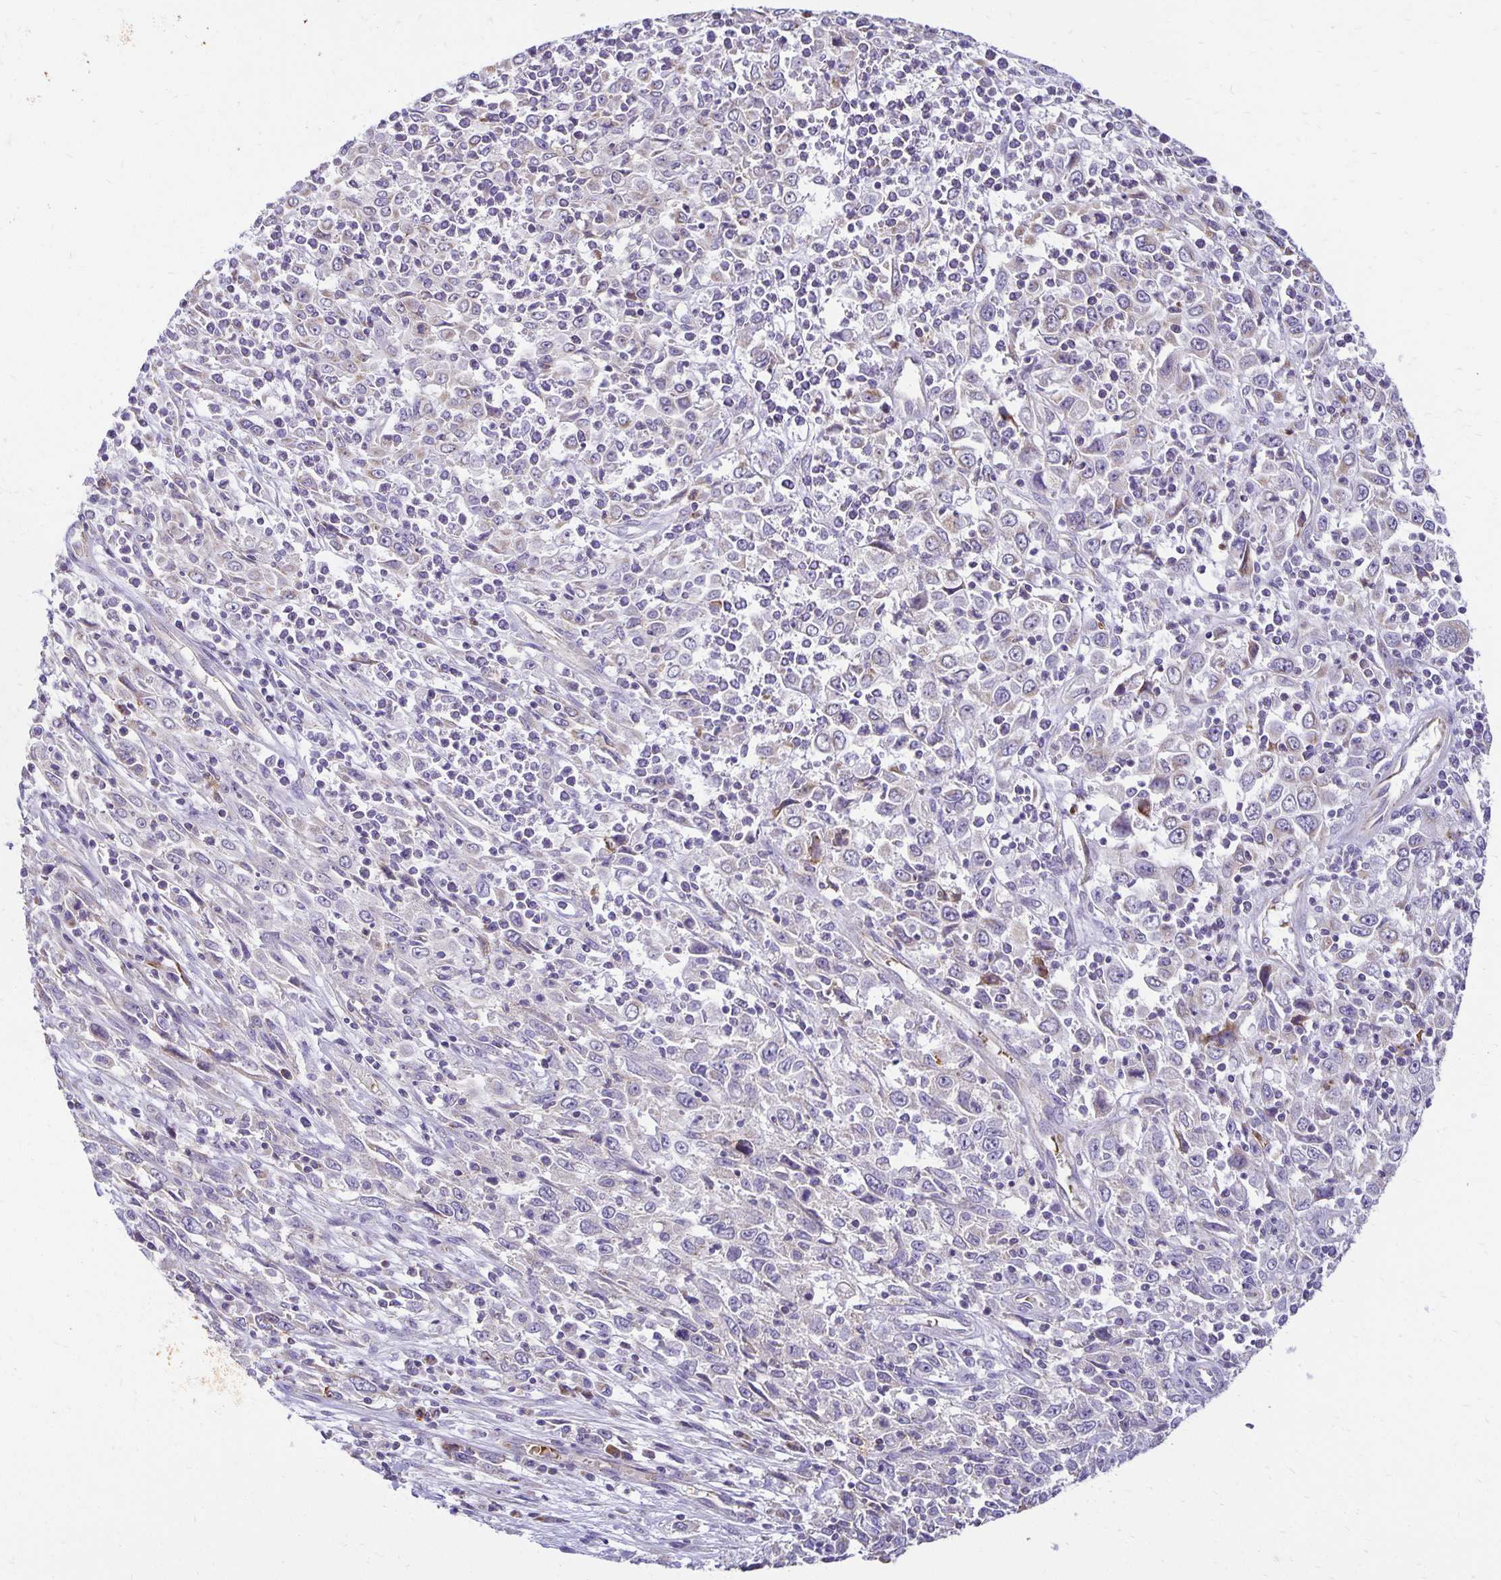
{"staining": {"intensity": "negative", "quantity": "none", "location": "none"}, "tissue": "cervical cancer", "cell_type": "Tumor cells", "image_type": "cancer", "snomed": [{"axis": "morphology", "description": "Adenocarcinoma, NOS"}, {"axis": "topography", "description": "Cervix"}], "caption": "High magnification brightfield microscopy of adenocarcinoma (cervical) stained with DAB (brown) and counterstained with hematoxylin (blue): tumor cells show no significant expression. (DAB (3,3'-diaminobenzidine) immunohistochemistry with hematoxylin counter stain).", "gene": "FN3K", "patient": {"sex": "female", "age": 40}}